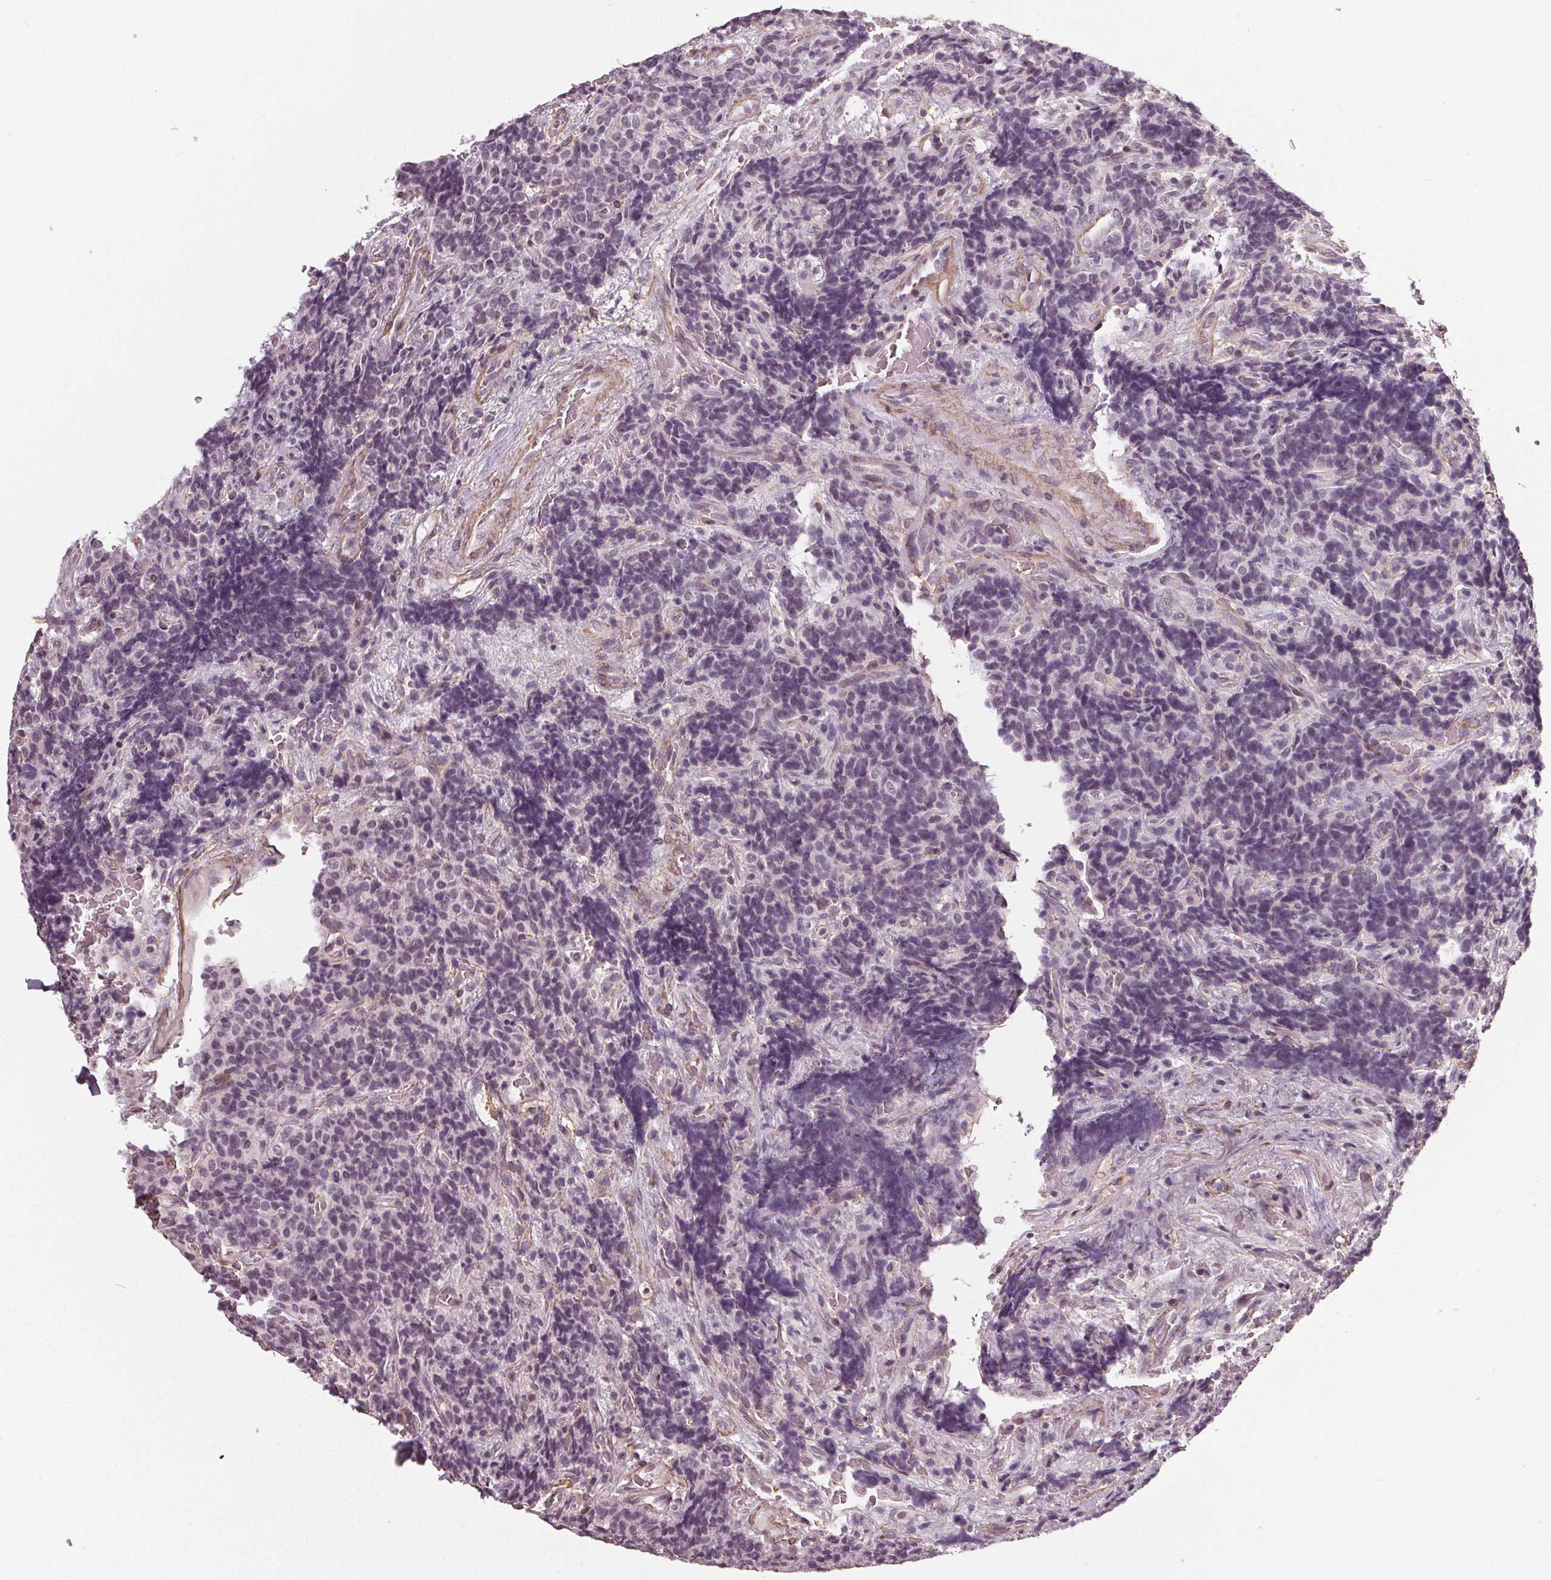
{"staining": {"intensity": "negative", "quantity": "none", "location": "none"}, "tissue": "carcinoid", "cell_type": "Tumor cells", "image_type": "cancer", "snomed": [{"axis": "morphology", "description": "Carcinoid, malignant, NOS"}, {"axis": "topography", "description": "Pancreas"}], "caption": "Carcinoid was stained to show a protein in brown. There is no significant expression in tumor cells.", "gene": "PKP1", "patient": {"sex": "male", "age": 36}}